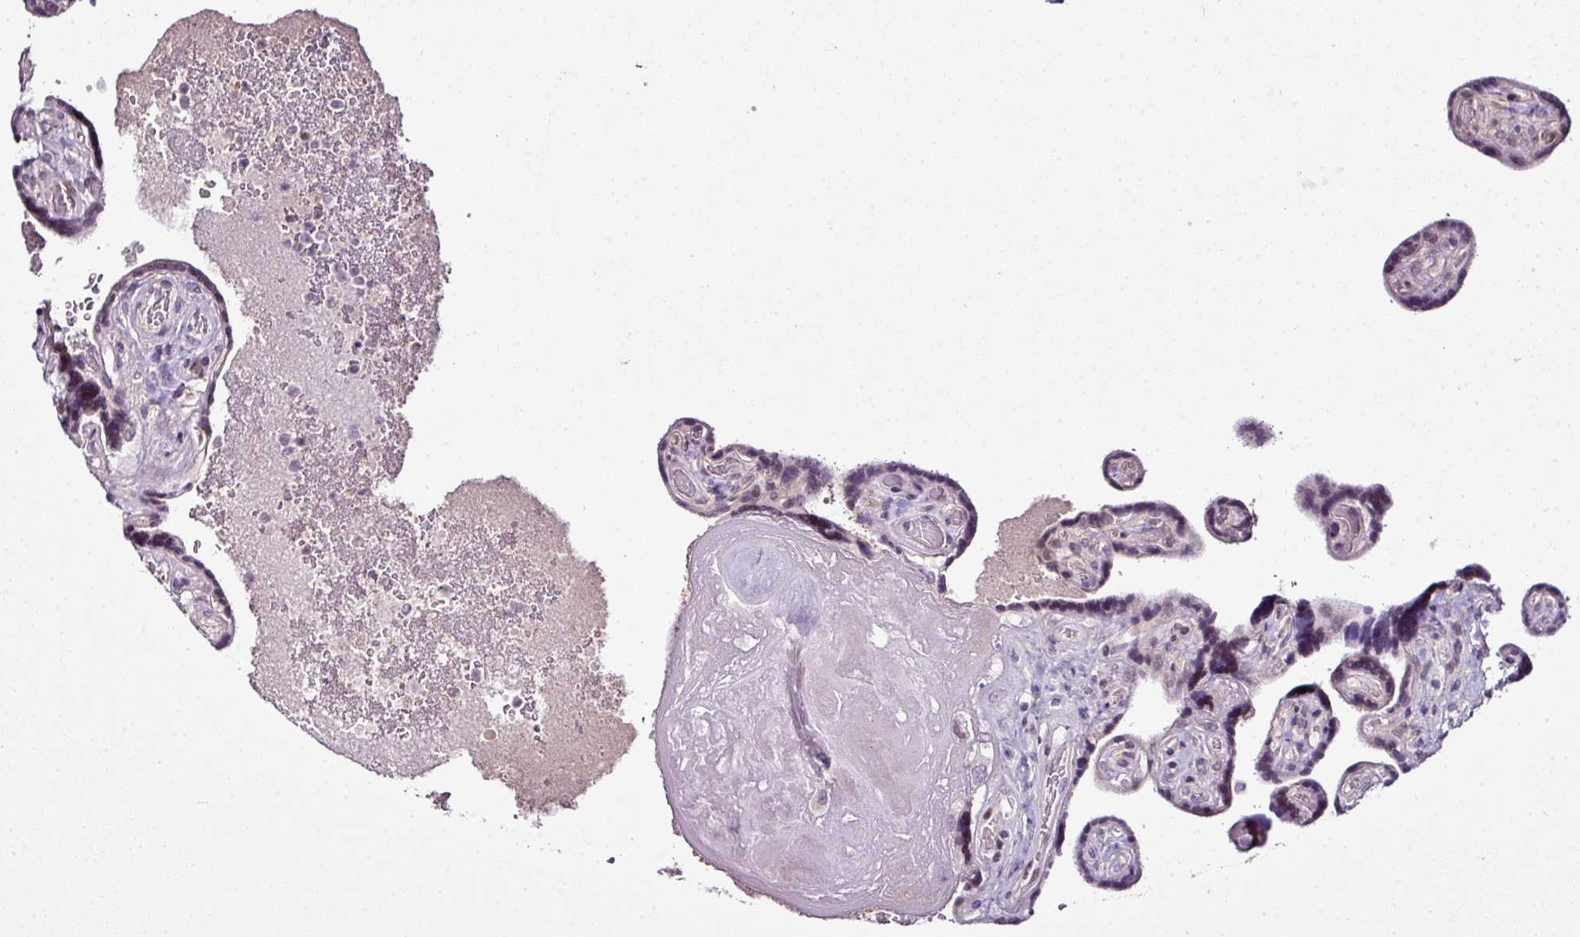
{"staining": {"intensity": "negative", "quantity": "none", "location": "none"}, "tissue": "placenta", "cell_type": "Decidual cells", "image_type": "normal", "snomed": [{"axis": "morphology", "description": "Normal tissue, NOS"}, {"axis": "topography", "description": "Placenta"}], "caption": "Protein analysis of normal placenta demonstrates no significant positivity in decidual cells.", "gene": "TEX30", "patient": {"sex": "female", "age": 32}}